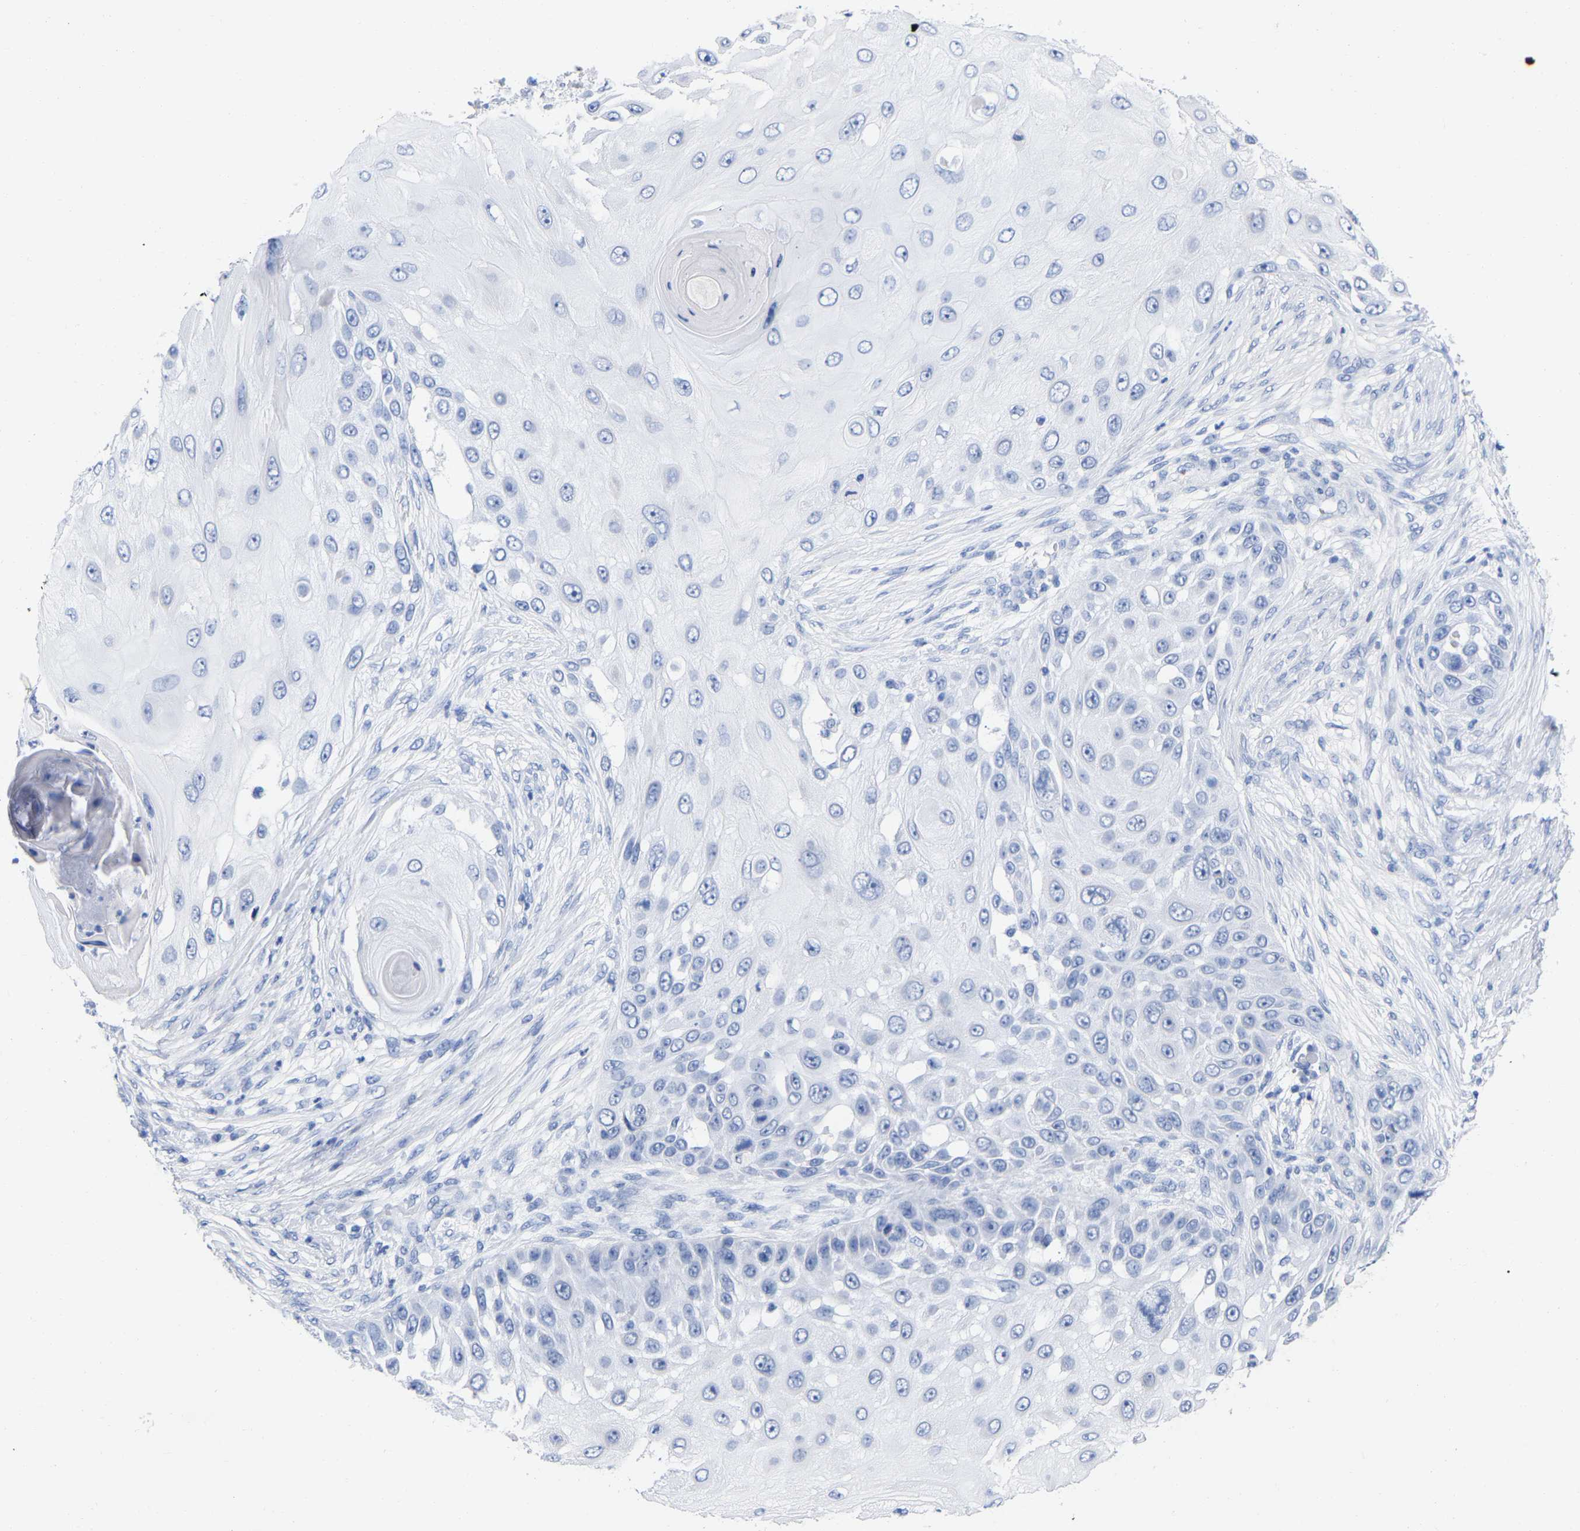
{"staining": {"intensity": "negative", "quantity": "none", "location": "none"}, "tissue": "skin cancer", "cell_type": "Tumor cells", "image_type": "cancer", "snomed": [{"axis": "morphology", "description": "Squamous cell carcinoma, NOS"}, {"axis": "topography", "description": "Skin"}], "caption": "Immunohistochemical staining of human skin squamous cell carcinoma exhibits no significant expression in tumor cells.", "gene": "HAPLN1", "patient": {"sex": "female", "age": 44}}